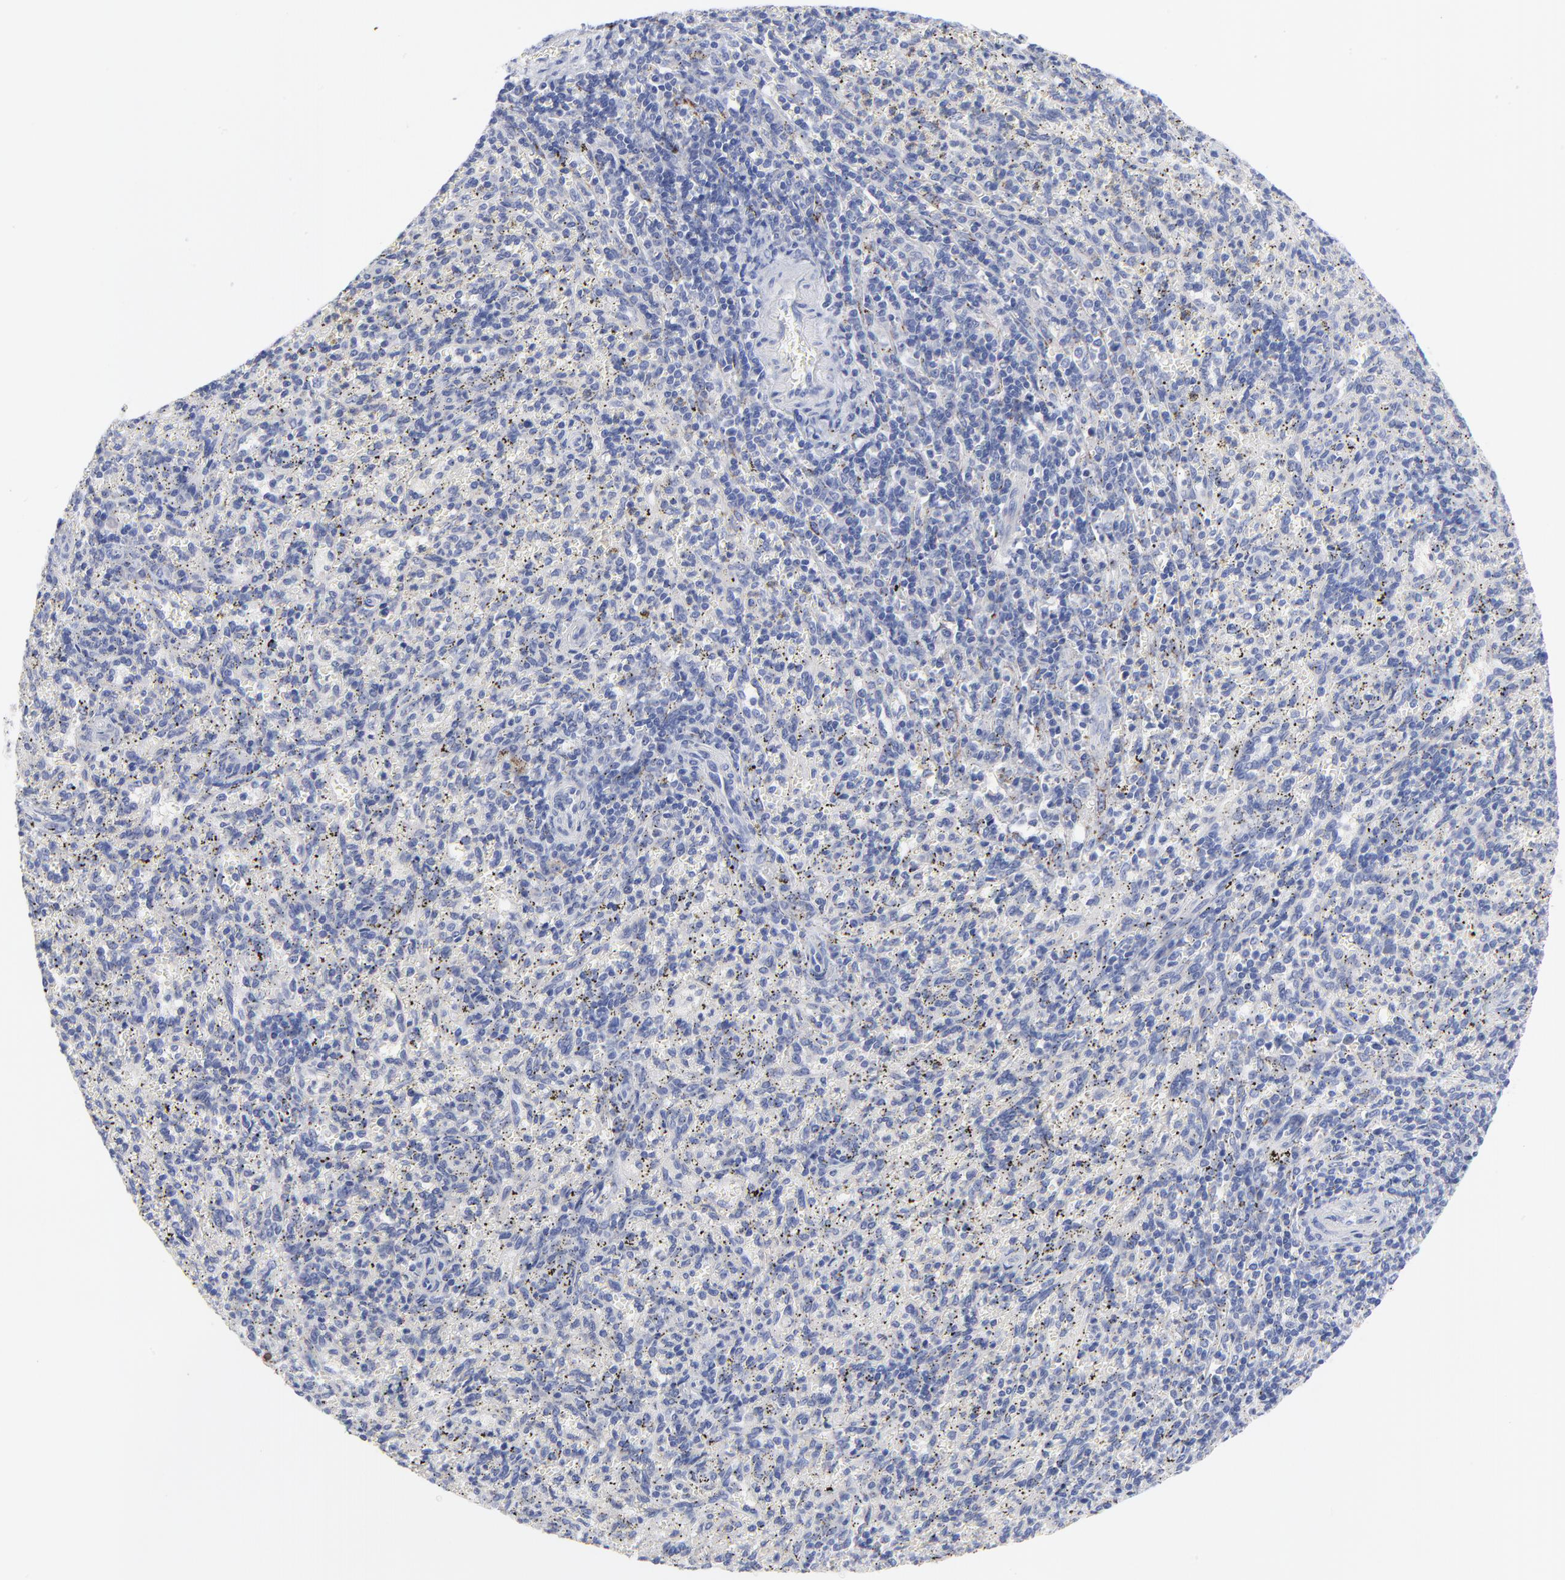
{"staining": {"intensity": "negative", "quantity": "none", "location": "none"}, "tissue": "spleen", "cell_type": "Cells in red pulp", "image_type": "normal", "snomed": [{"axis": "morphology", "description": "Normal tissue, NOS"}, {"axis": "topography", "description": "Spleen"}], "caption": "Cells in red pulp are negative for brown protein staining in unremarkable spleen. (Immunohistochemistry, brightfield microscopy, high magnification).", "gene": "FBXO10", "patient": {"sex": "female", "age": 10}}